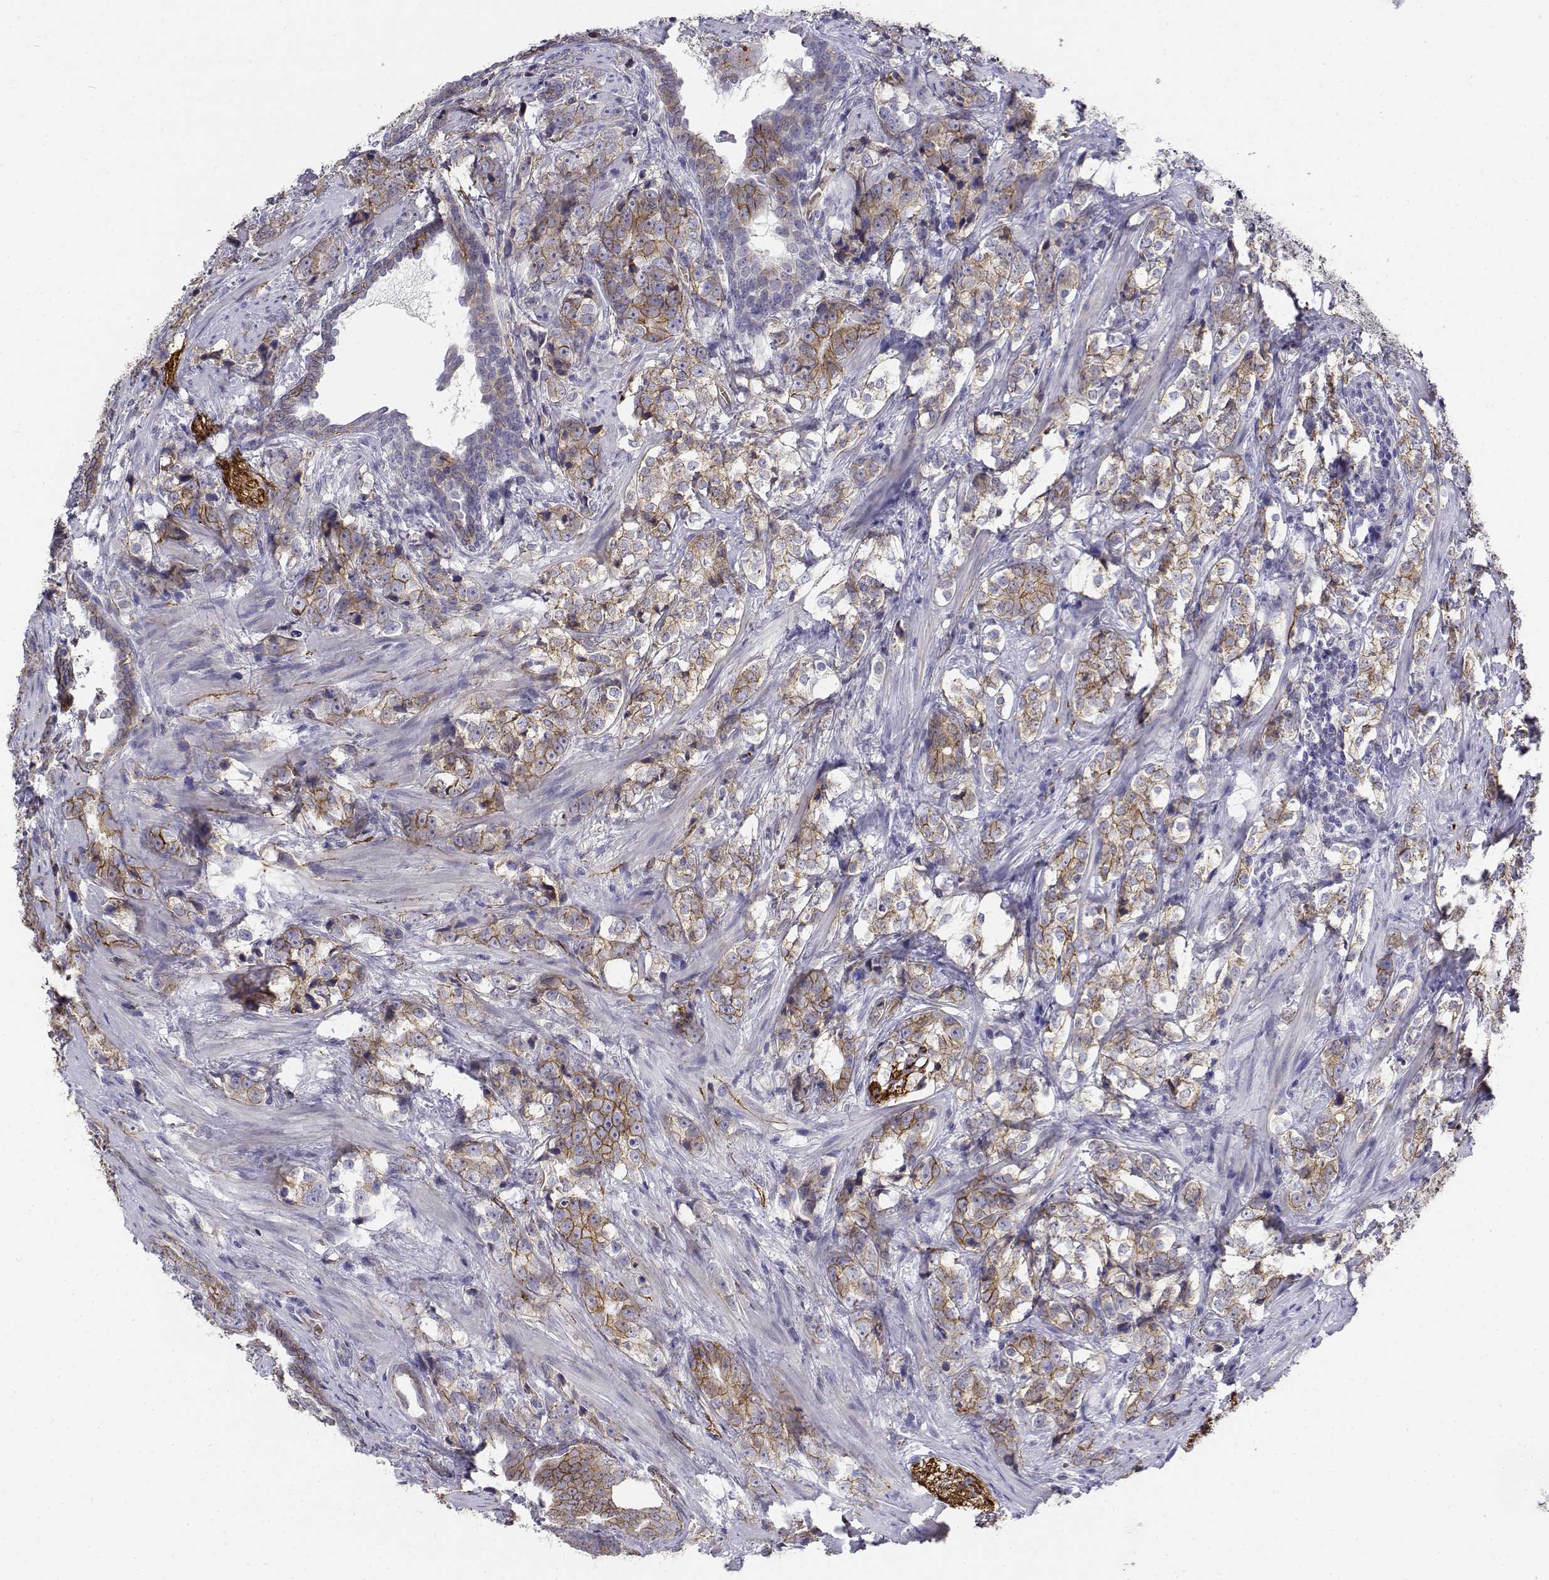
{"staining": {"intensity": "weak", "quantity": "25%-75%", "location": "cytoplasmic/membranous"}, "tissue": "prostate cancer", "cell_type": "Tumor cells", "image_type": "cancer", "snomed": [{"axis": "morphology", "description": "Adenocarcinoma, NOS"}, {"axis": "topography", "description": "Prostate and seminal vesicle, NOS"}], "caption": "IHC (DAB) staining of human prostate cancer (adenocarcinoma) displays weak cytoplasmic/membranous protein staining in approximately 25%-75% of tumor cells. (DAB (3,3'-diaminobenzidine) IHC with brightfield microscopy, high magnification).", "gene": "CADM1", "patient": {"sex": "male", "age": 63}}